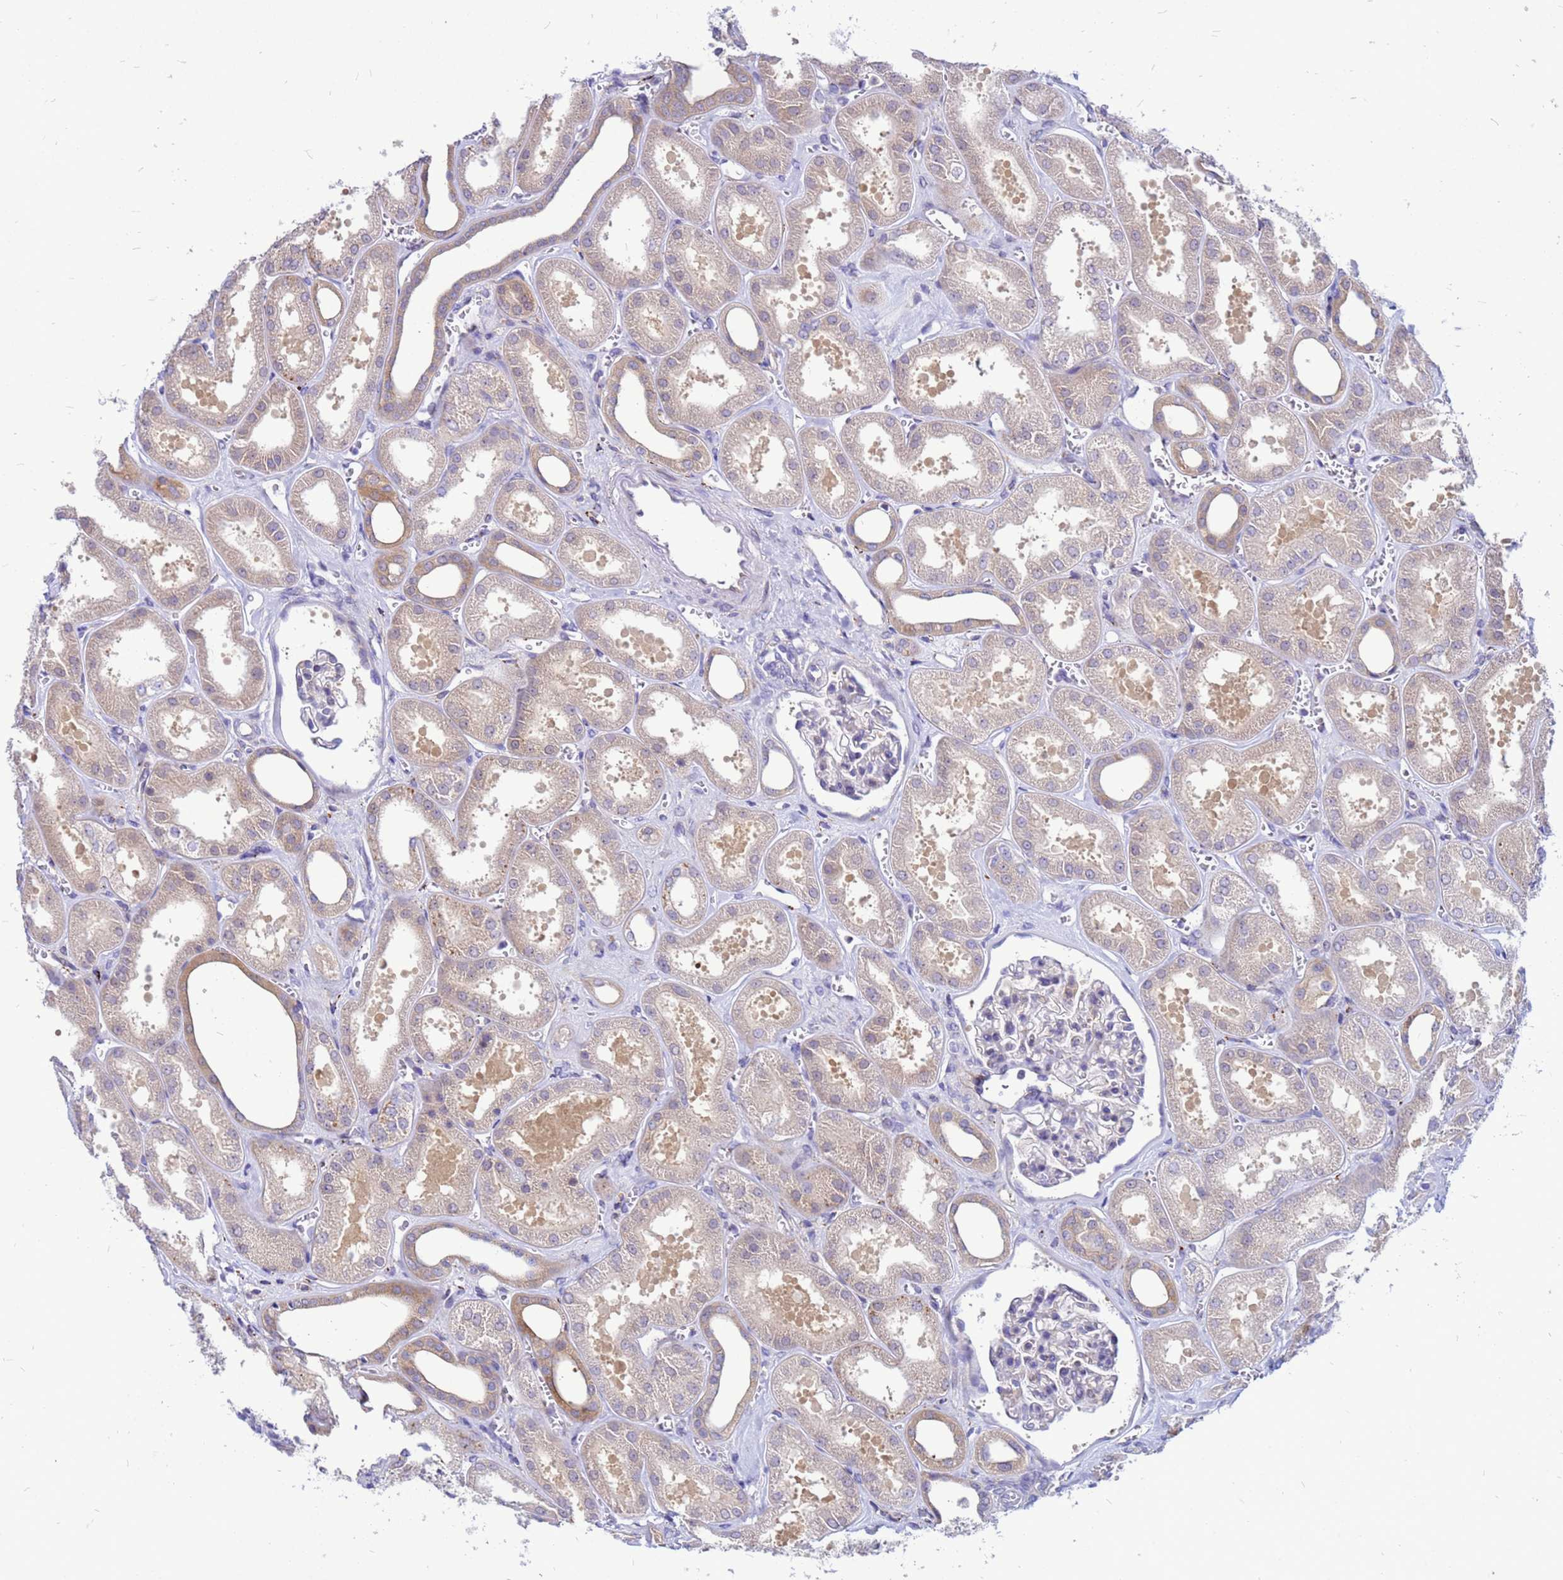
{"staining": {"intensity": "negative", "quantity": "none", "location": "none"}, "tissue": "kidney", "cell_type": "Cells in glomeruli", "image_type": "normal", "snomed": [{"axis": "morphology", "description": "Normal tissue, NOS"}, {"axis": "morphology", "description": "Adenocarcinoma, NOS"}, {"axis": "topography", "description": "Kidney"}], "caption": "Benign kidney was stained to show a protein in brown. There is no significant expression in cells in glomeruli. (DAB (3,3'-diaminobenzidine) IHC visualized using brightfield microscopy, high magnification).", "gene": "FHIP1A", "patient": {"sex": "female", "age": 68}}